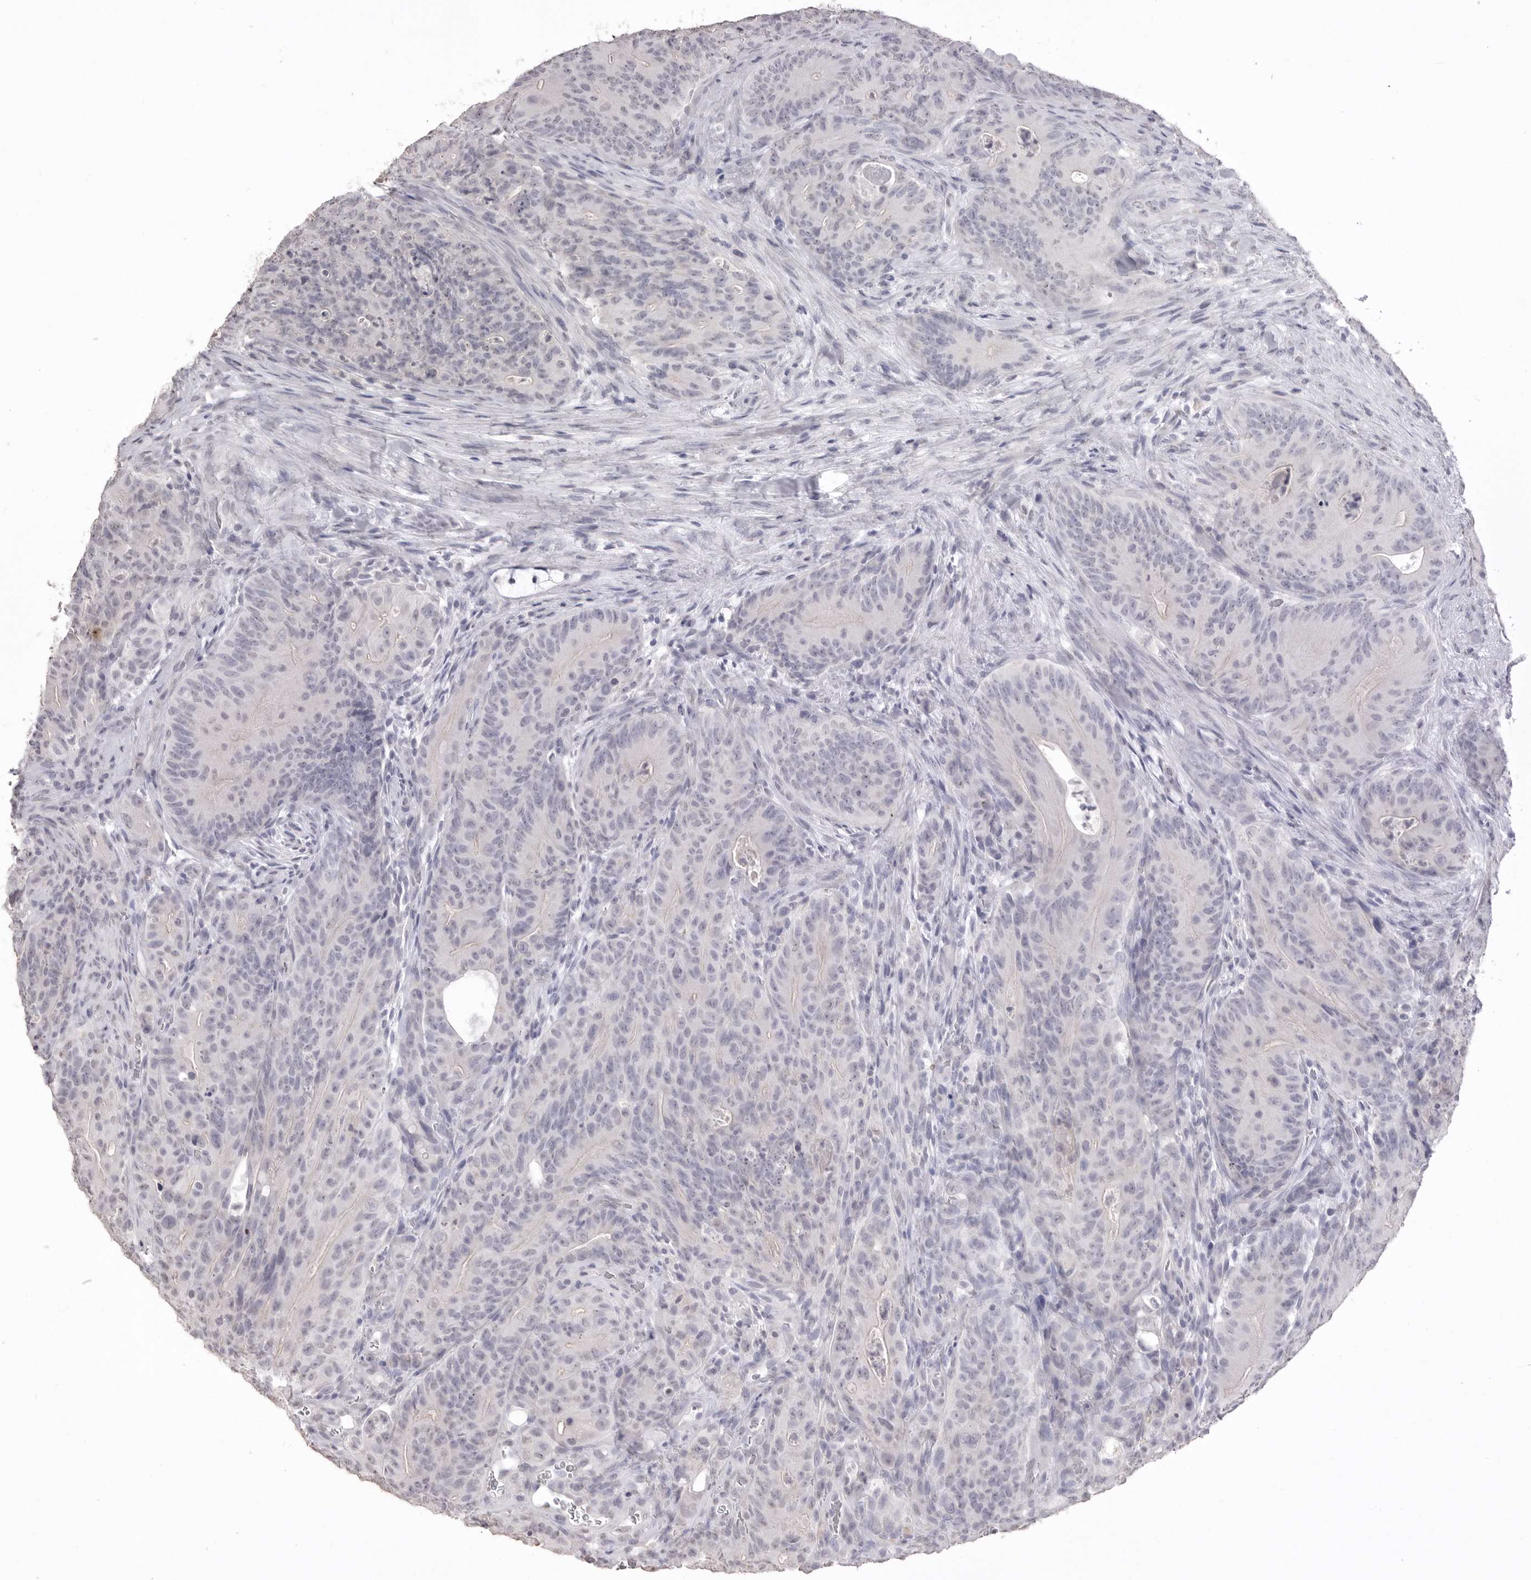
{"staining": {"intensity": "negative", "quantity": "none", "location": "none"}, "tissue": "colorectal cancer", "cell_type": "Tumor cells", "image_type": "cancer", "snomed": [{"axis": "morphology", "description": "Normal tissue, NOS"}, {"axis": "topography", "description": "Colon"}], "caption": "The IHC photomicrograph has no significant positivity in tumor cells of colorectal cancer tissue.", "gene": "ICAM5", "patient": {"sex": "female", "age": 82}}